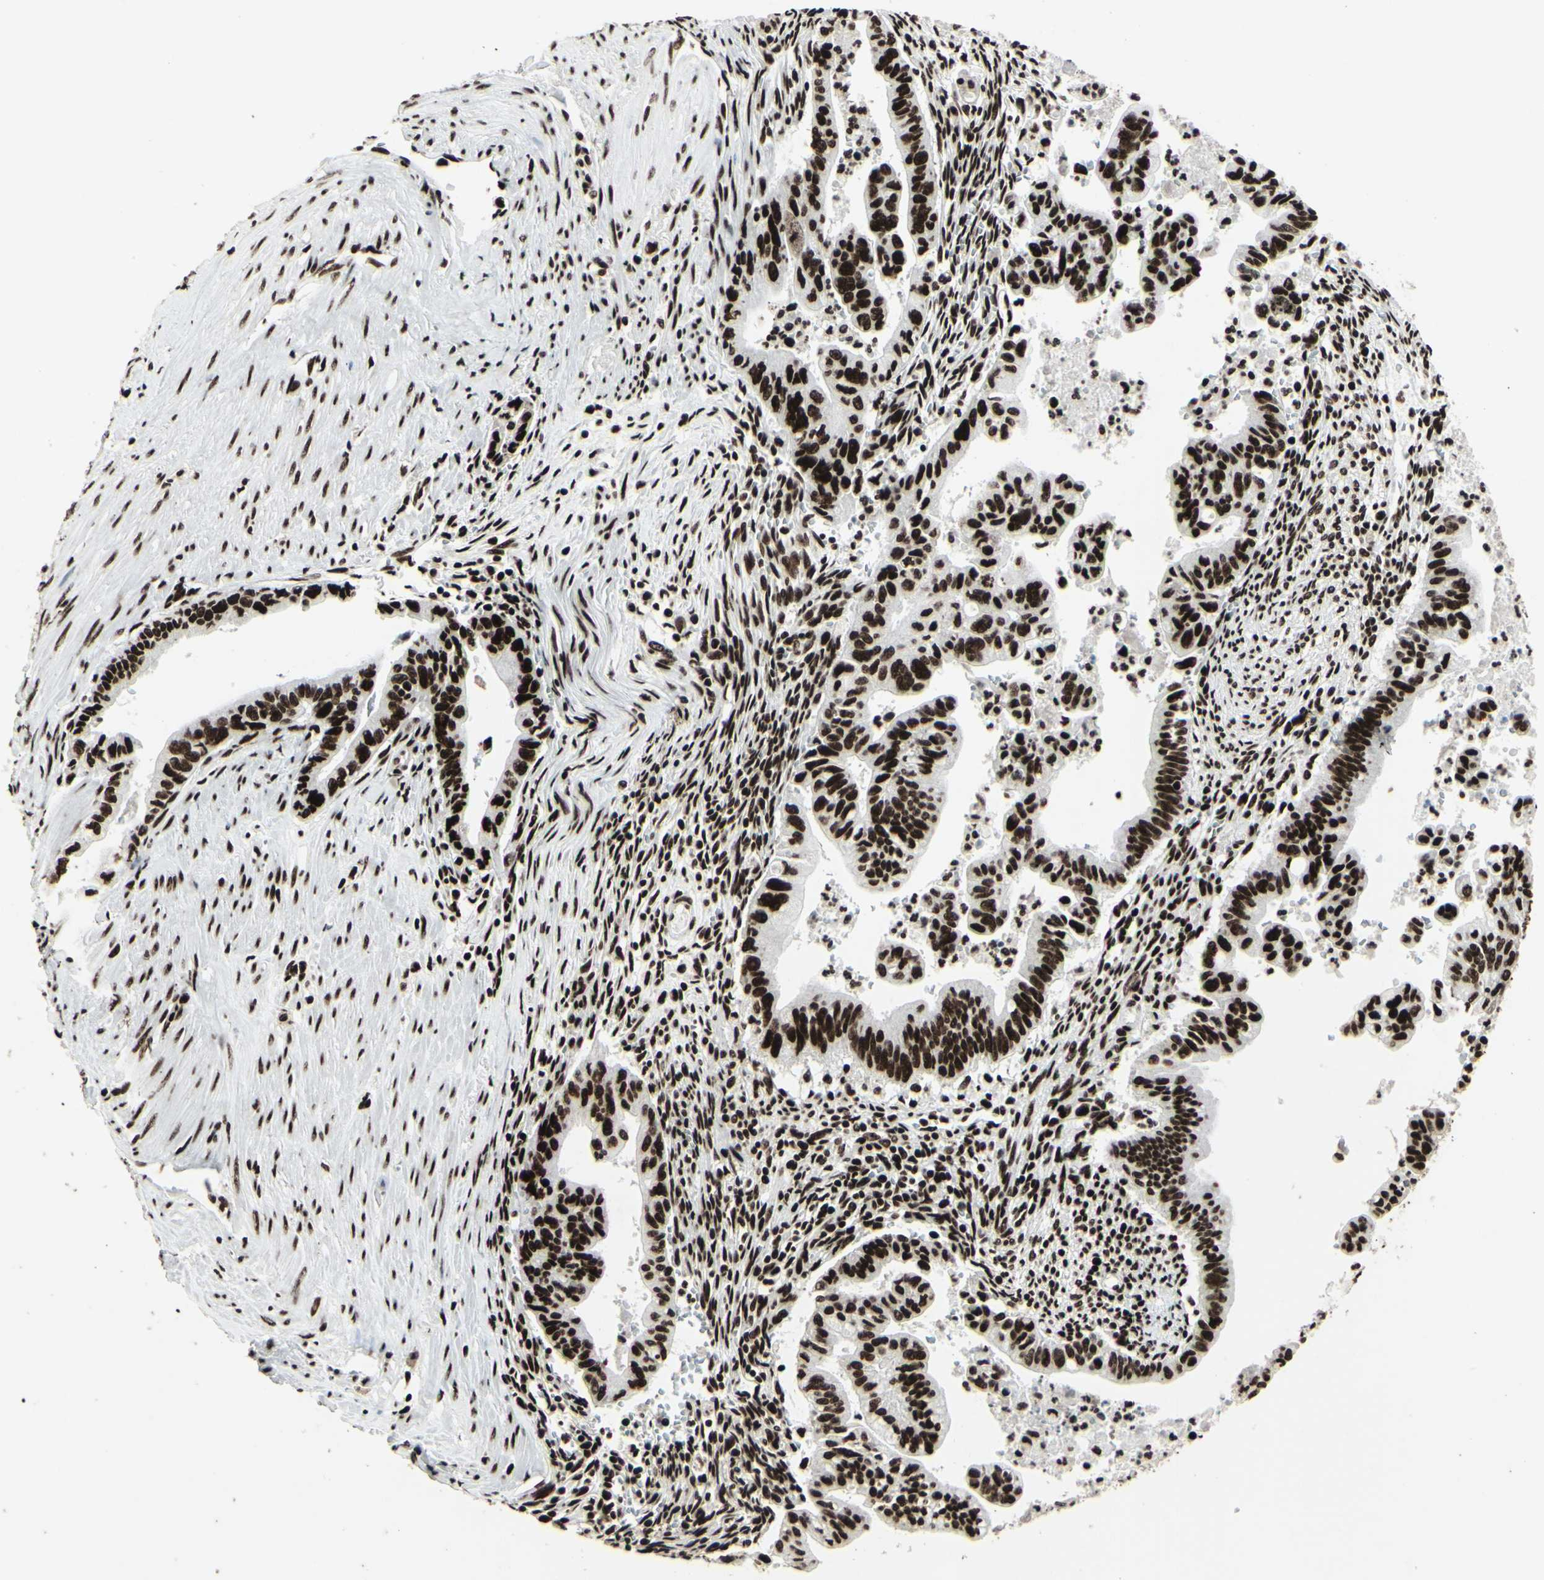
{"staining": {"intensity": "strong", "quantity": ">75%", "location": "nuclear"}, "tissue": "pancreatic cancer", "cell_type": "Tumor cells", "image_type": "cancer", "snomed": [{"axis": "morphology", "description": "Adenocarcinoma, NOS"}, {"axis": "topography", "description": "Pancreas"}], "caption": "Pancreatic cancer tissue exhibits strong nuclear positivity in approximately >75% of tumor cells, visualized by immunohistochemistry.", "gene": "U2AF2", "patient": {"sex": "male", "age": 70}}